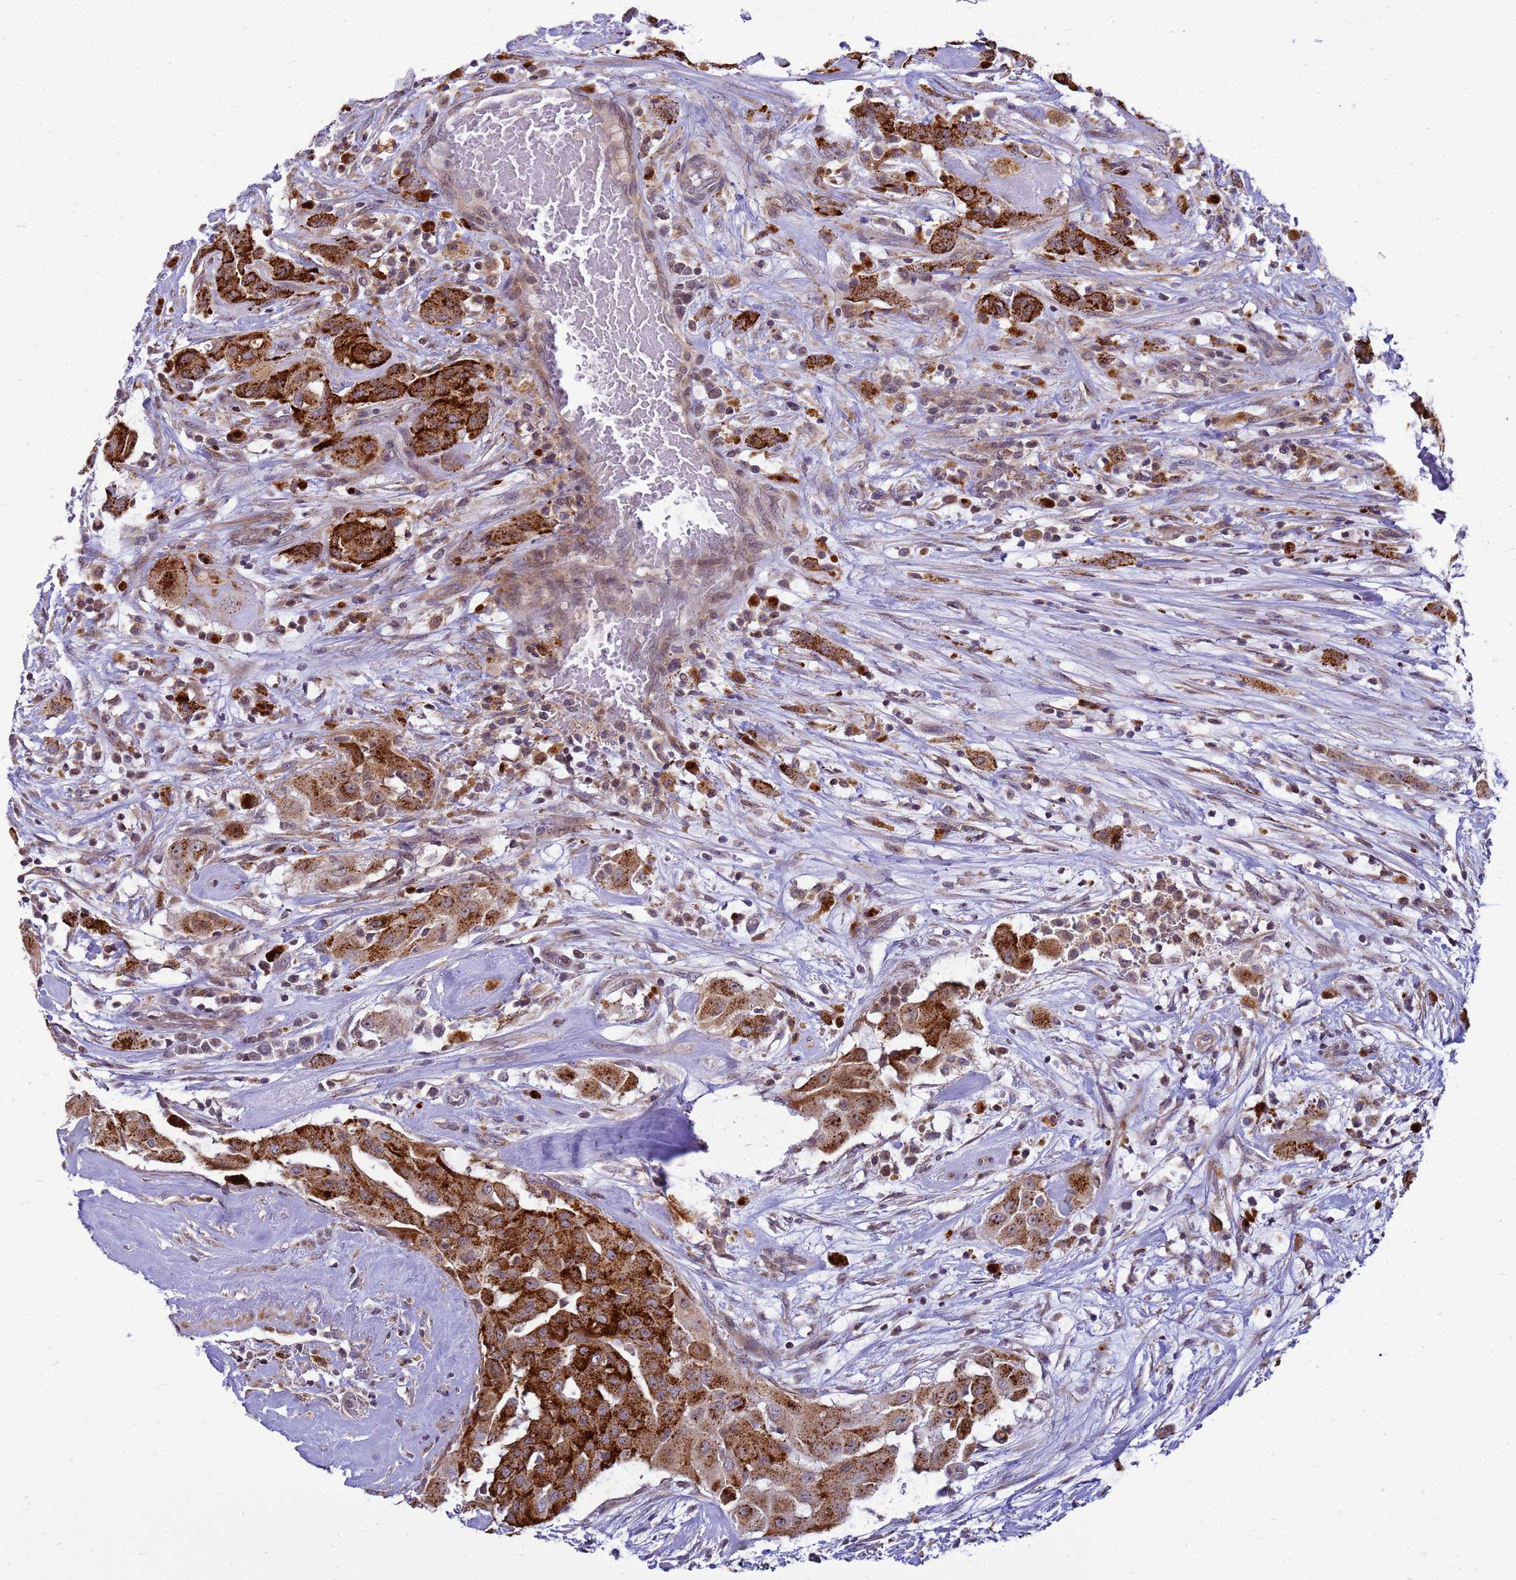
{"staining": {"intensity": "strong", "quantity": ">75%", "location": "cytoplasmic/membranous"}, "tissue": "thyroid cancer", "cell_type": "Tumor cells", "image_type": "cancer", "snomed": [{"axis": "morphology", "description": "Papillary adenocarcinoma, NOS"}, {"axis": "topography", "description": "Thyroid gland"}], "caption": "Immunohistochemistry image of human thyroid cancer stained for a protein (brown), which reveals high levels of strong cytoplasmic/membranous positivity in approximately >75% of tumor cells.", "gene": "C12orf43", "patient": {"sex": "female", "age": 59}}